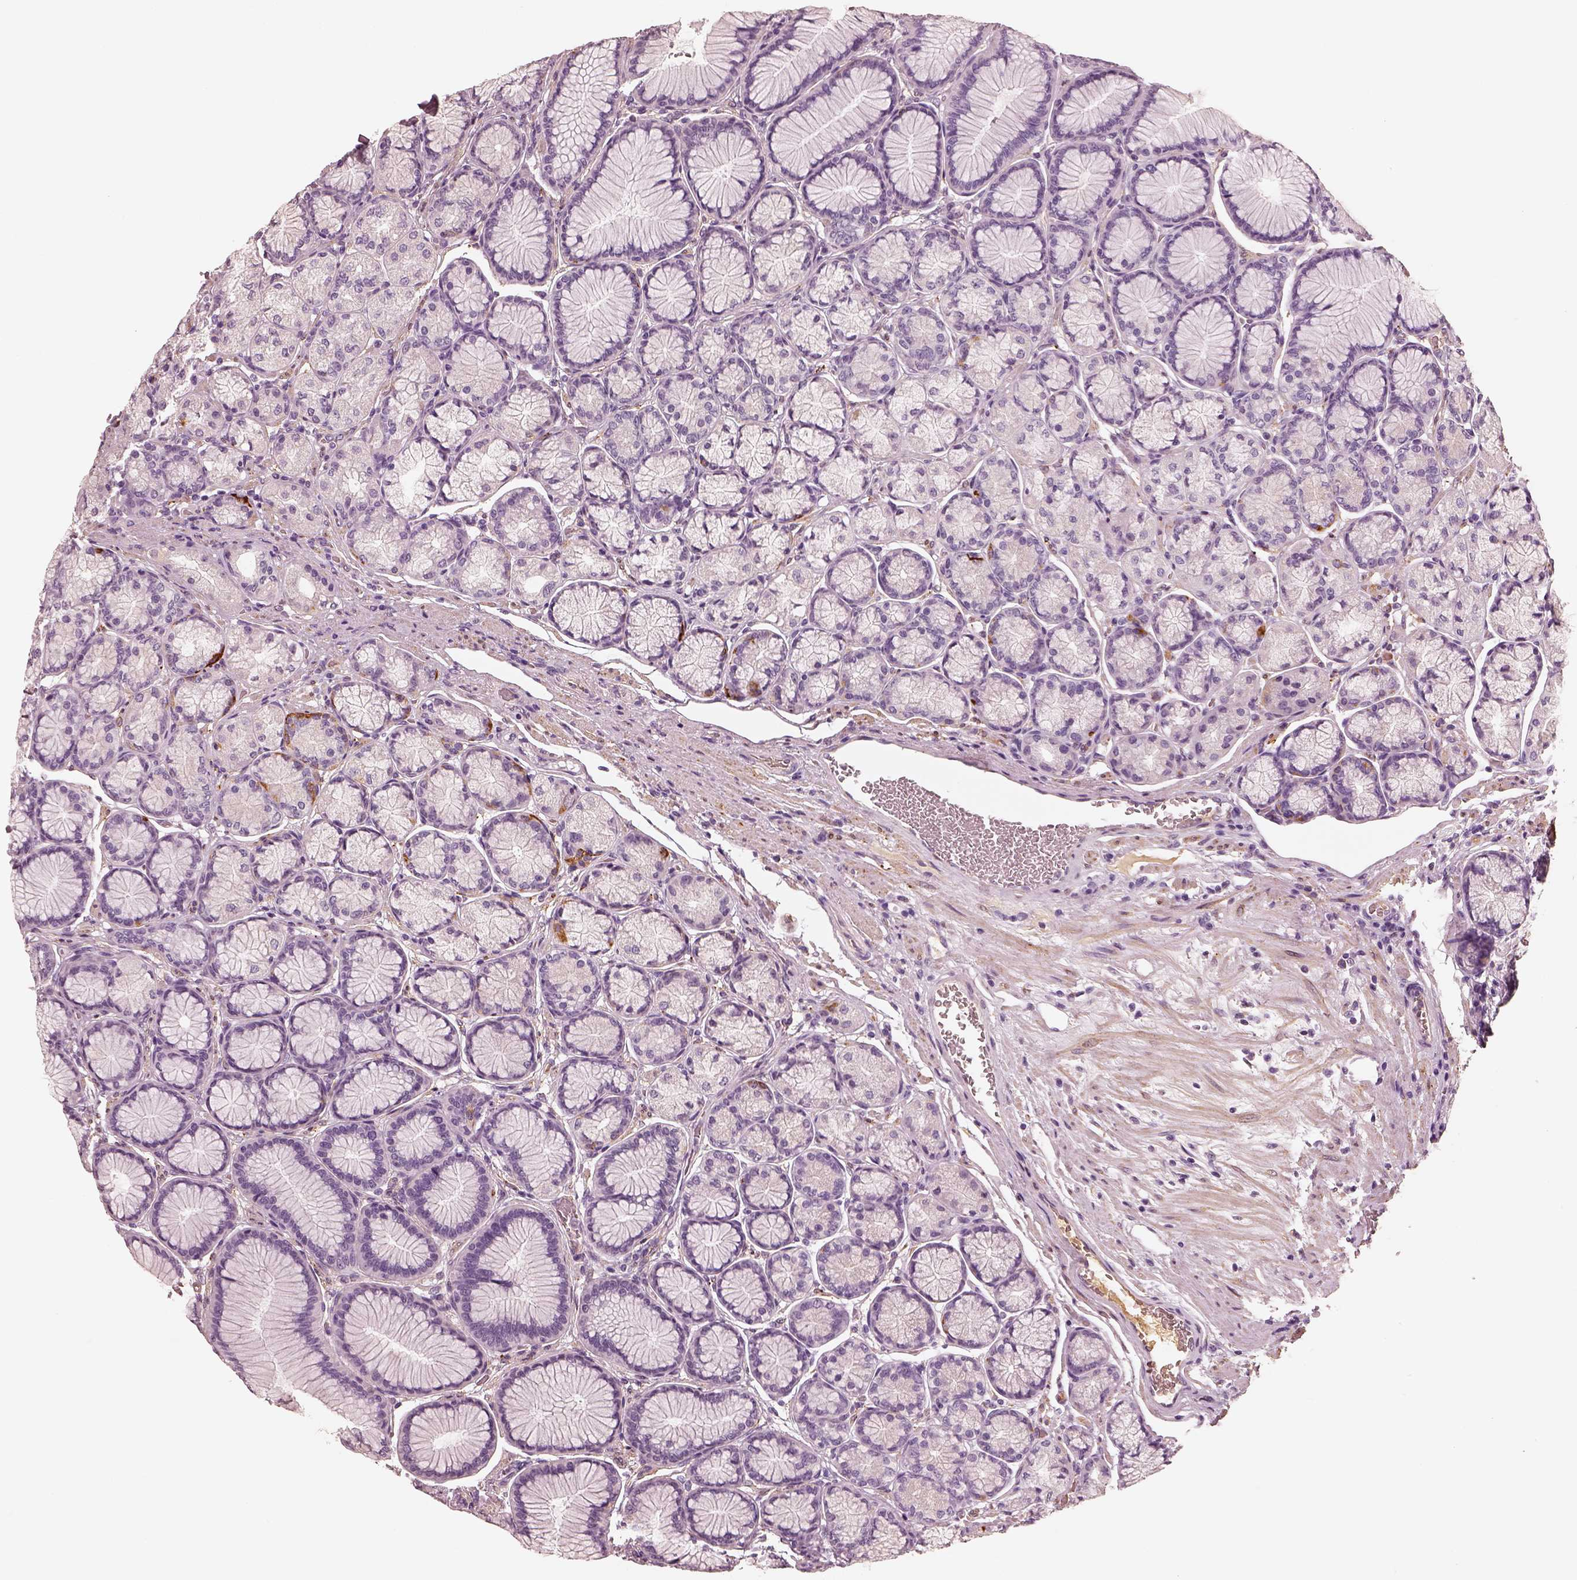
{"staining": {"intensity": "negative", "quantity": "none", "location": "none"}, "tissue": "stomach", "cell_type": "Glandular cells", "image_type": "normal", "snomed": [{"axis": "morphology", "description": "Normal tissue, NOS"}, {"axis": "morphology", "description": "Adenocarcinoma, NOS"}, {"axis": "morphology", "description": "Adenocarcinoma, High grade"}, {"axis": "topography", "description": "Stomach, upper"}, {"axis": "topography", "description": "Stomach"}], "caption": "Immunohistochemistry of normal stomach displays no staining in glandular cells. Brightfield microscopy of immunohistochemistry (IHC) stained with DAB (3,3'-diaminobenzidine) (brown) and hematoxylin (blue), captured at high magnification.", "gene": "RS1", "patient": {"sex": "female", "age": 65}}